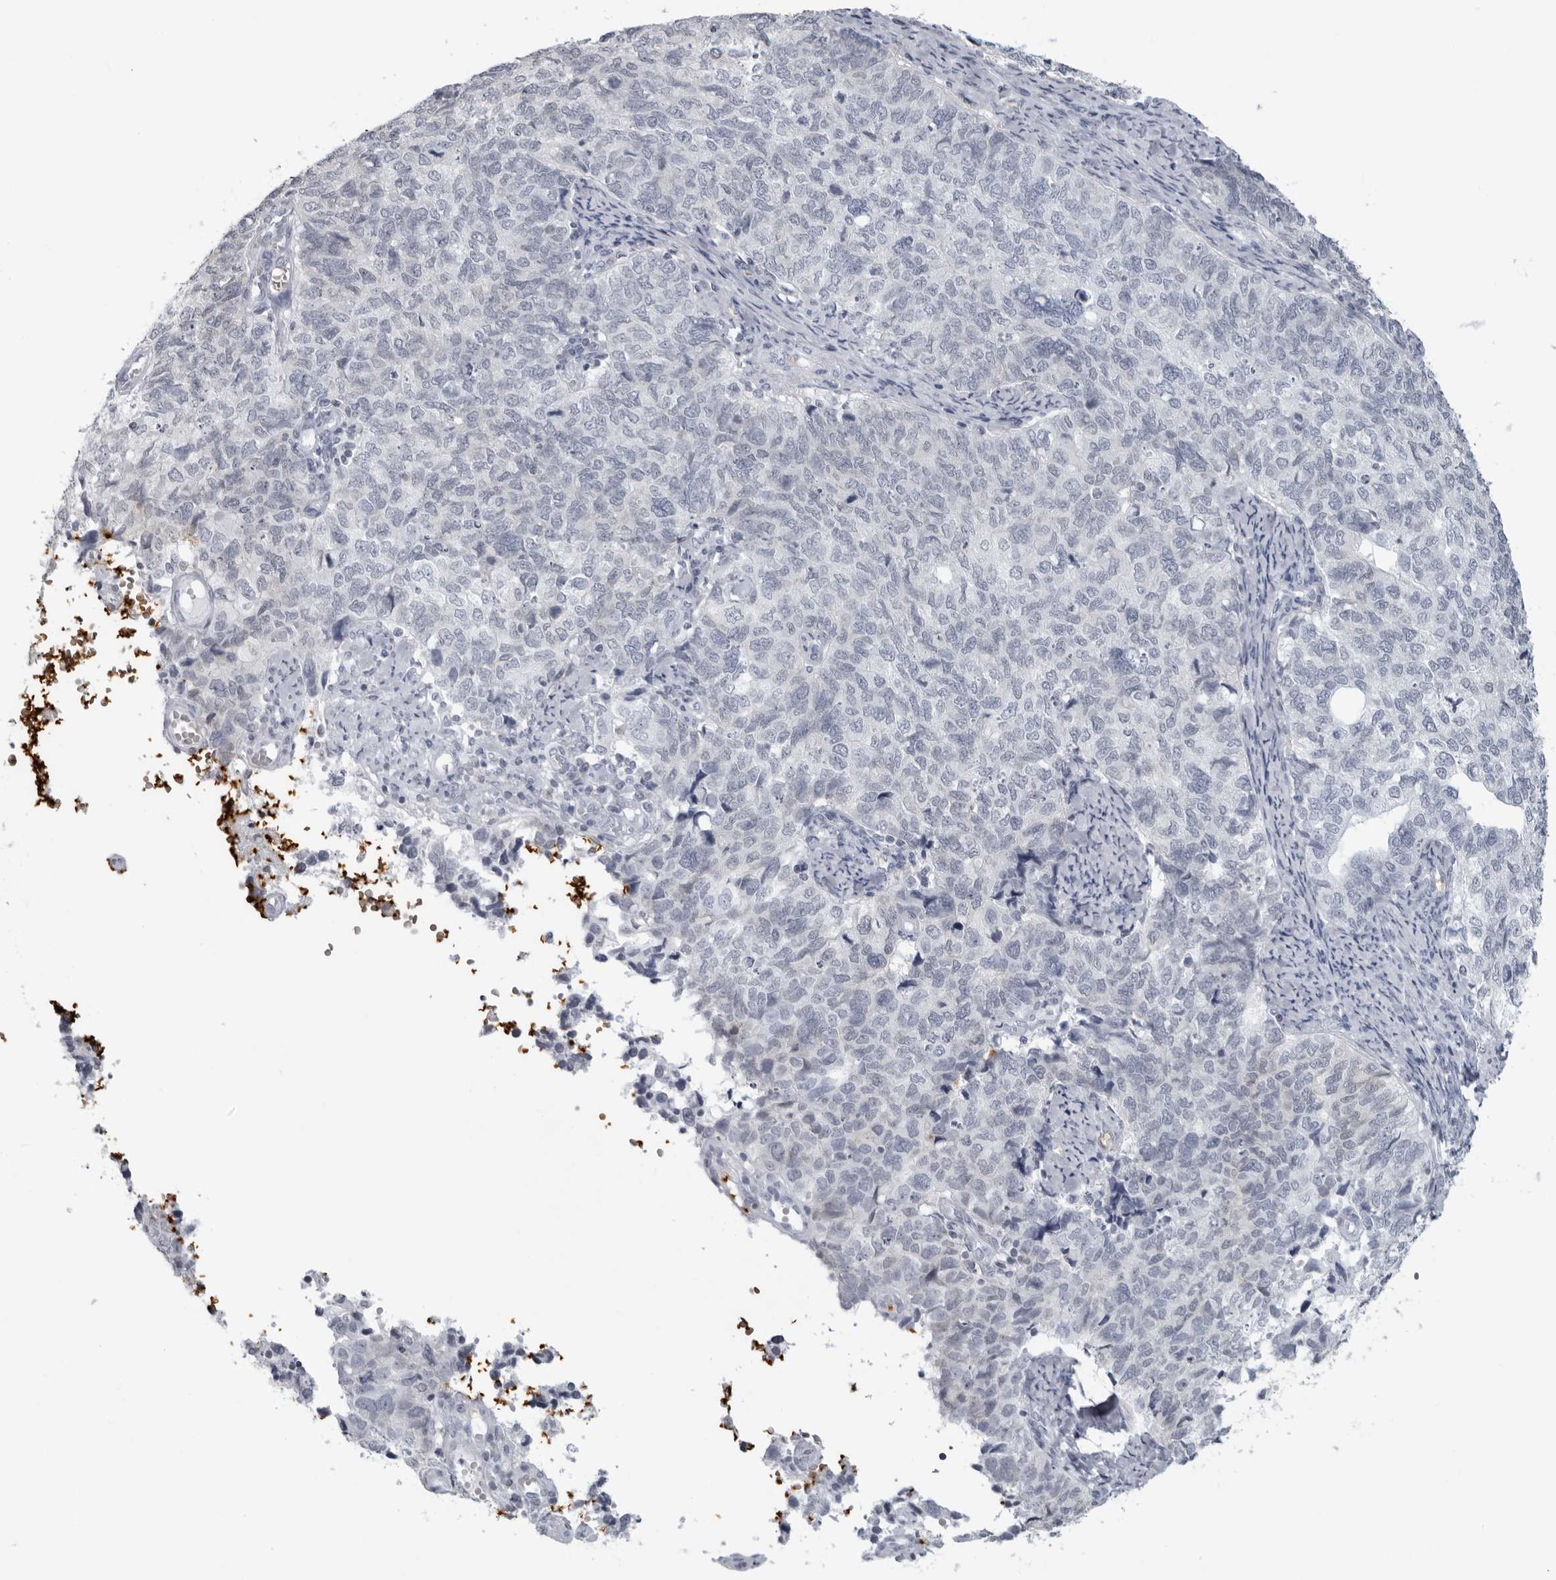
{"staining": {"intensity": "negative", "quantity": "none", "location": "none"}, "tissue": "cervical cancer", "cell_type": "Tumor cells", "image_type": "cancer", "snomed": [{"axis": "morphology", "description": "Squamous cell carcinoma, NOS"}, {"axis": "topography", "description": "Cervix"}], "caption": "The immunohistochemistry (IHC) image has no significant expression in tumor cells of cervical cancer tissue.", "gene": "EPB41", "patient": {"sex": "female", "age": 63}}